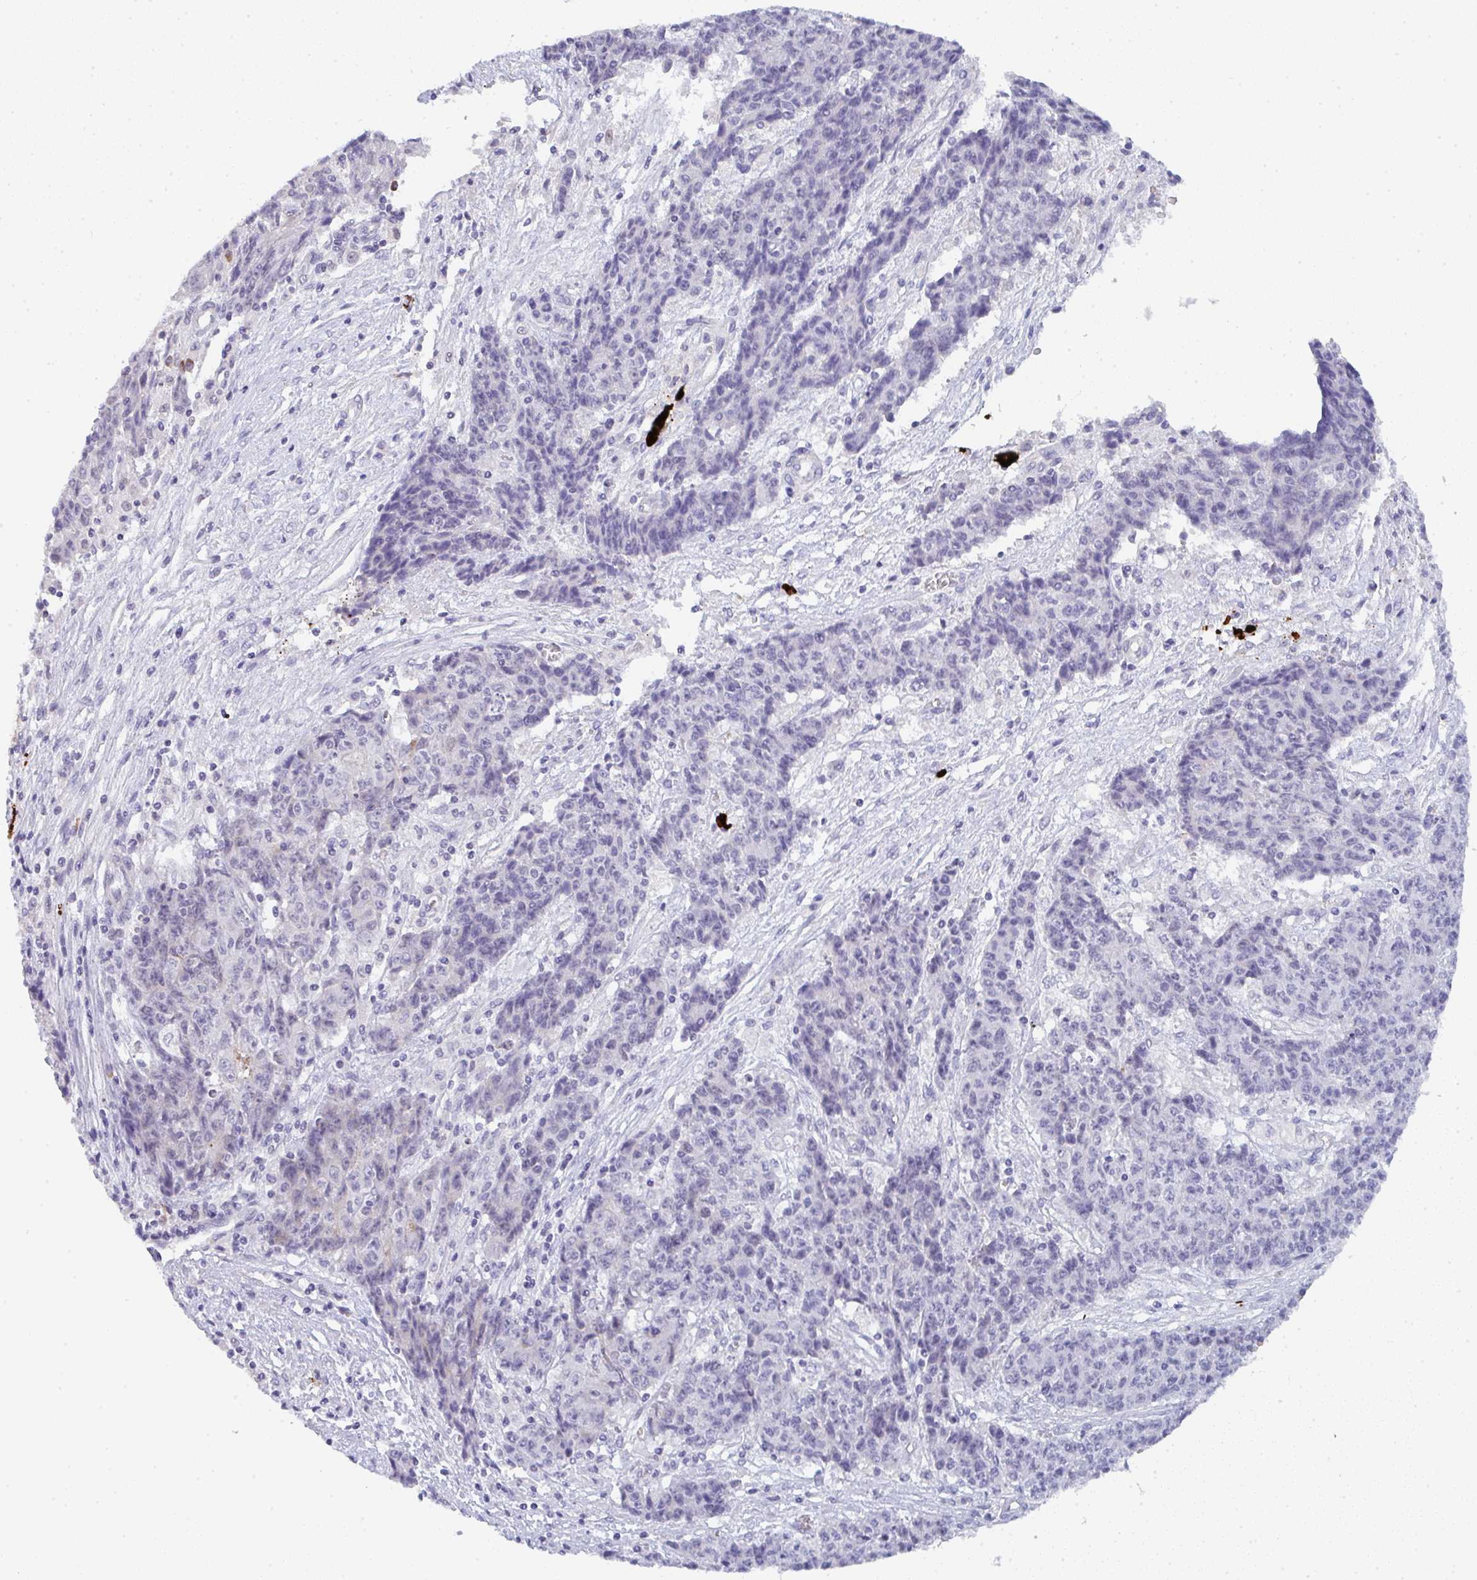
{"staining": {"intensity": "negative", "quantity": "none", "location": "none"}, "tissue": "ovarian cancer", "cell_type": "Tumor cells", "image_type": "cancer", "snomed": [{"axis": "morphology", "description": "Carcinoma, endometroid"}, {"axis": "topography", "description": "Ovary"}], "caption": "Immunohistochemistry micrograph of ovarian endometroid carcinoma stained for a protein (brown), which shows no staining in tumor cells.", "gene": "CACNA1S", "patient": {"sex": "female", "age": 42}}